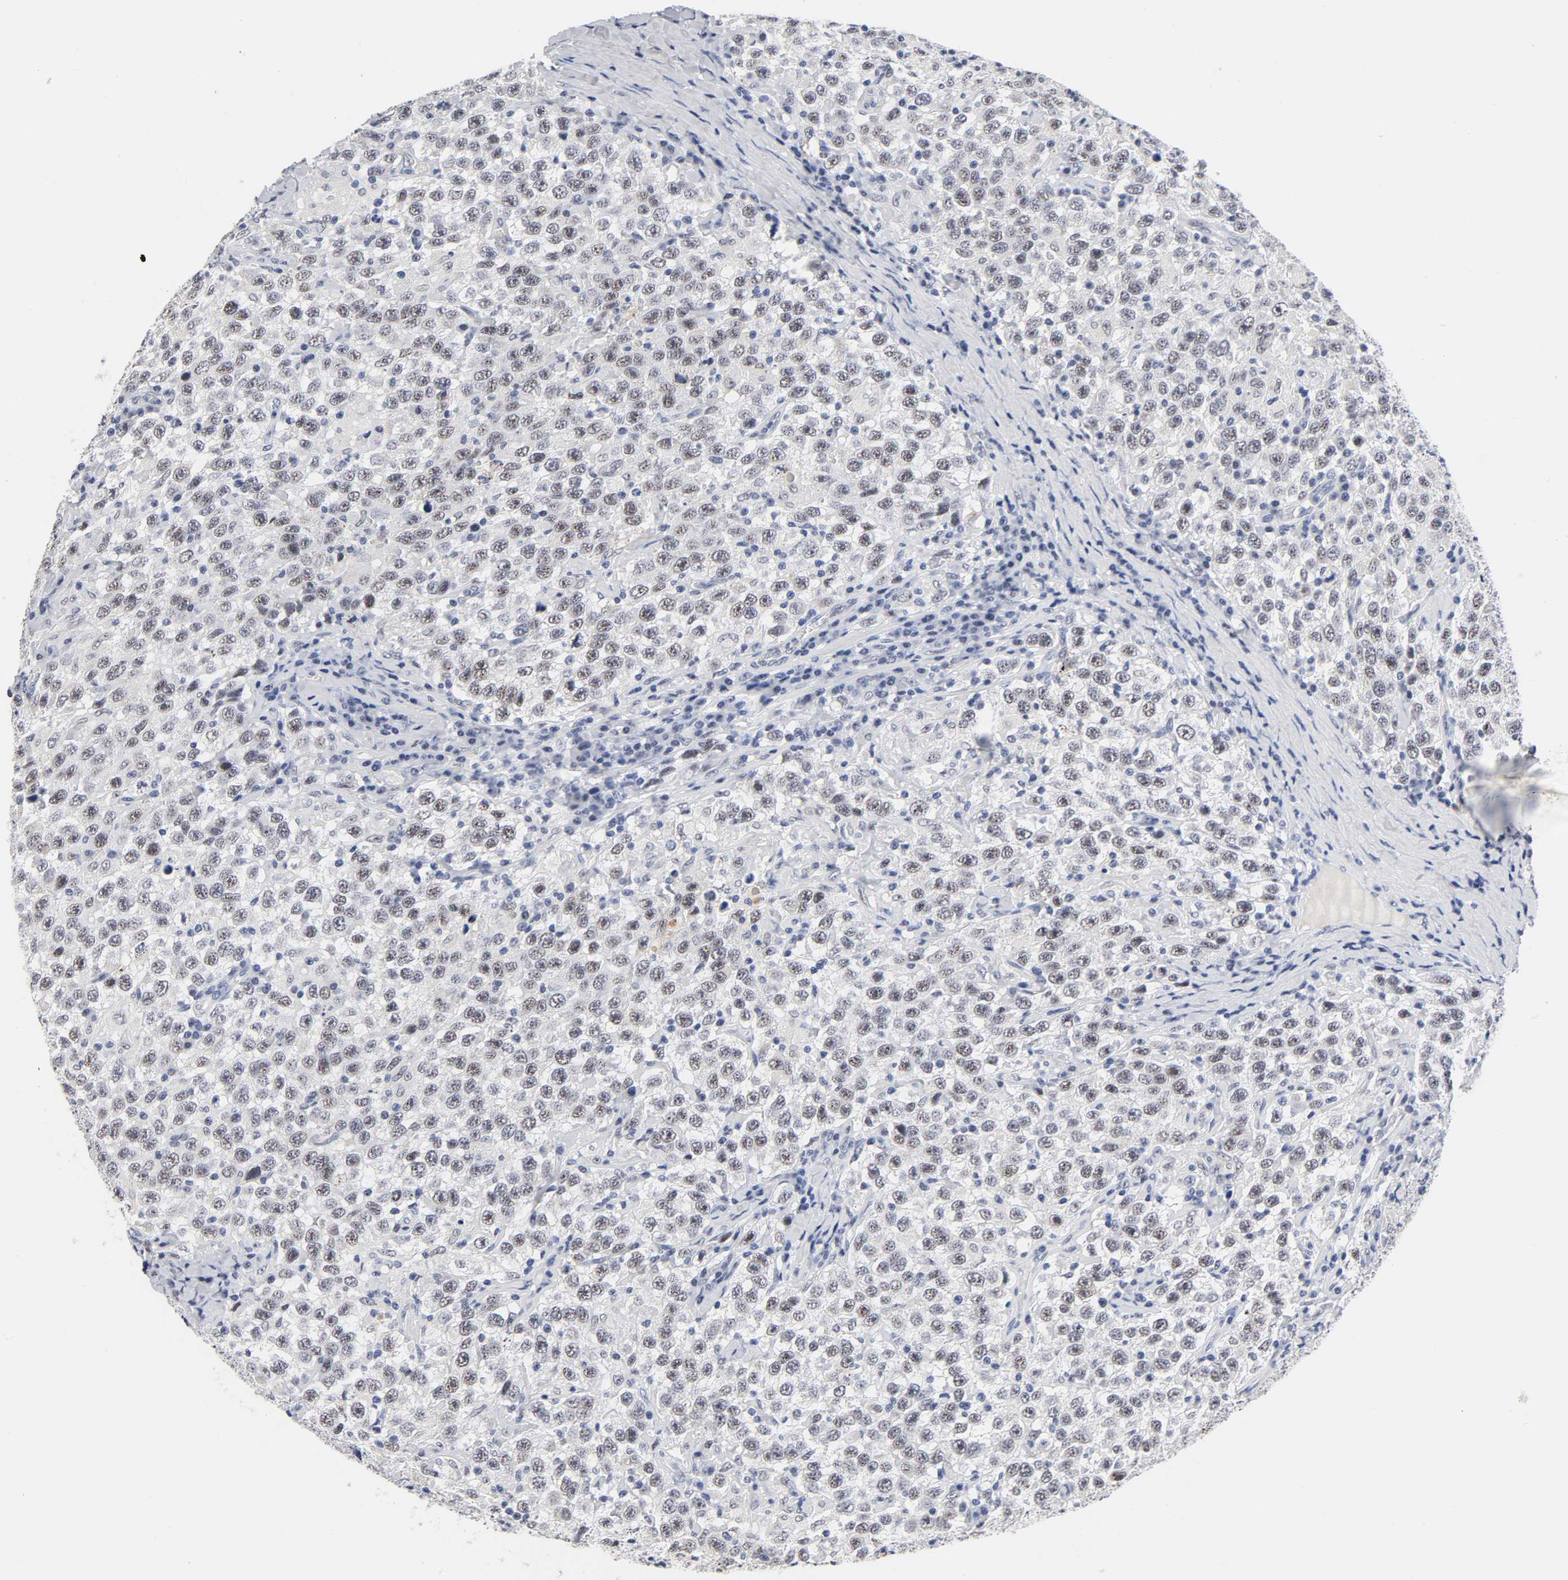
{"staining": {"intensity": "moderate", "quantity": "25%-75%", "location": "nuclear"}, "tissue": "testis cancer", "cell_type": "Tumor cells", "image_type": "cancer", "snomed": [{"axis": "morphology", "description": "Seminoma, NOS"}, {"axis": "topography", "description": "Testis"}], "caption": "Protein staining shows moderate nuclear staining in about 25%-75% of tumor cells in seminoma (testis). (Brightfield microscopy of DAB IHC at high magnification).", "gene": "GRHL2", "patient": {"sex": "male", "age": 41}}